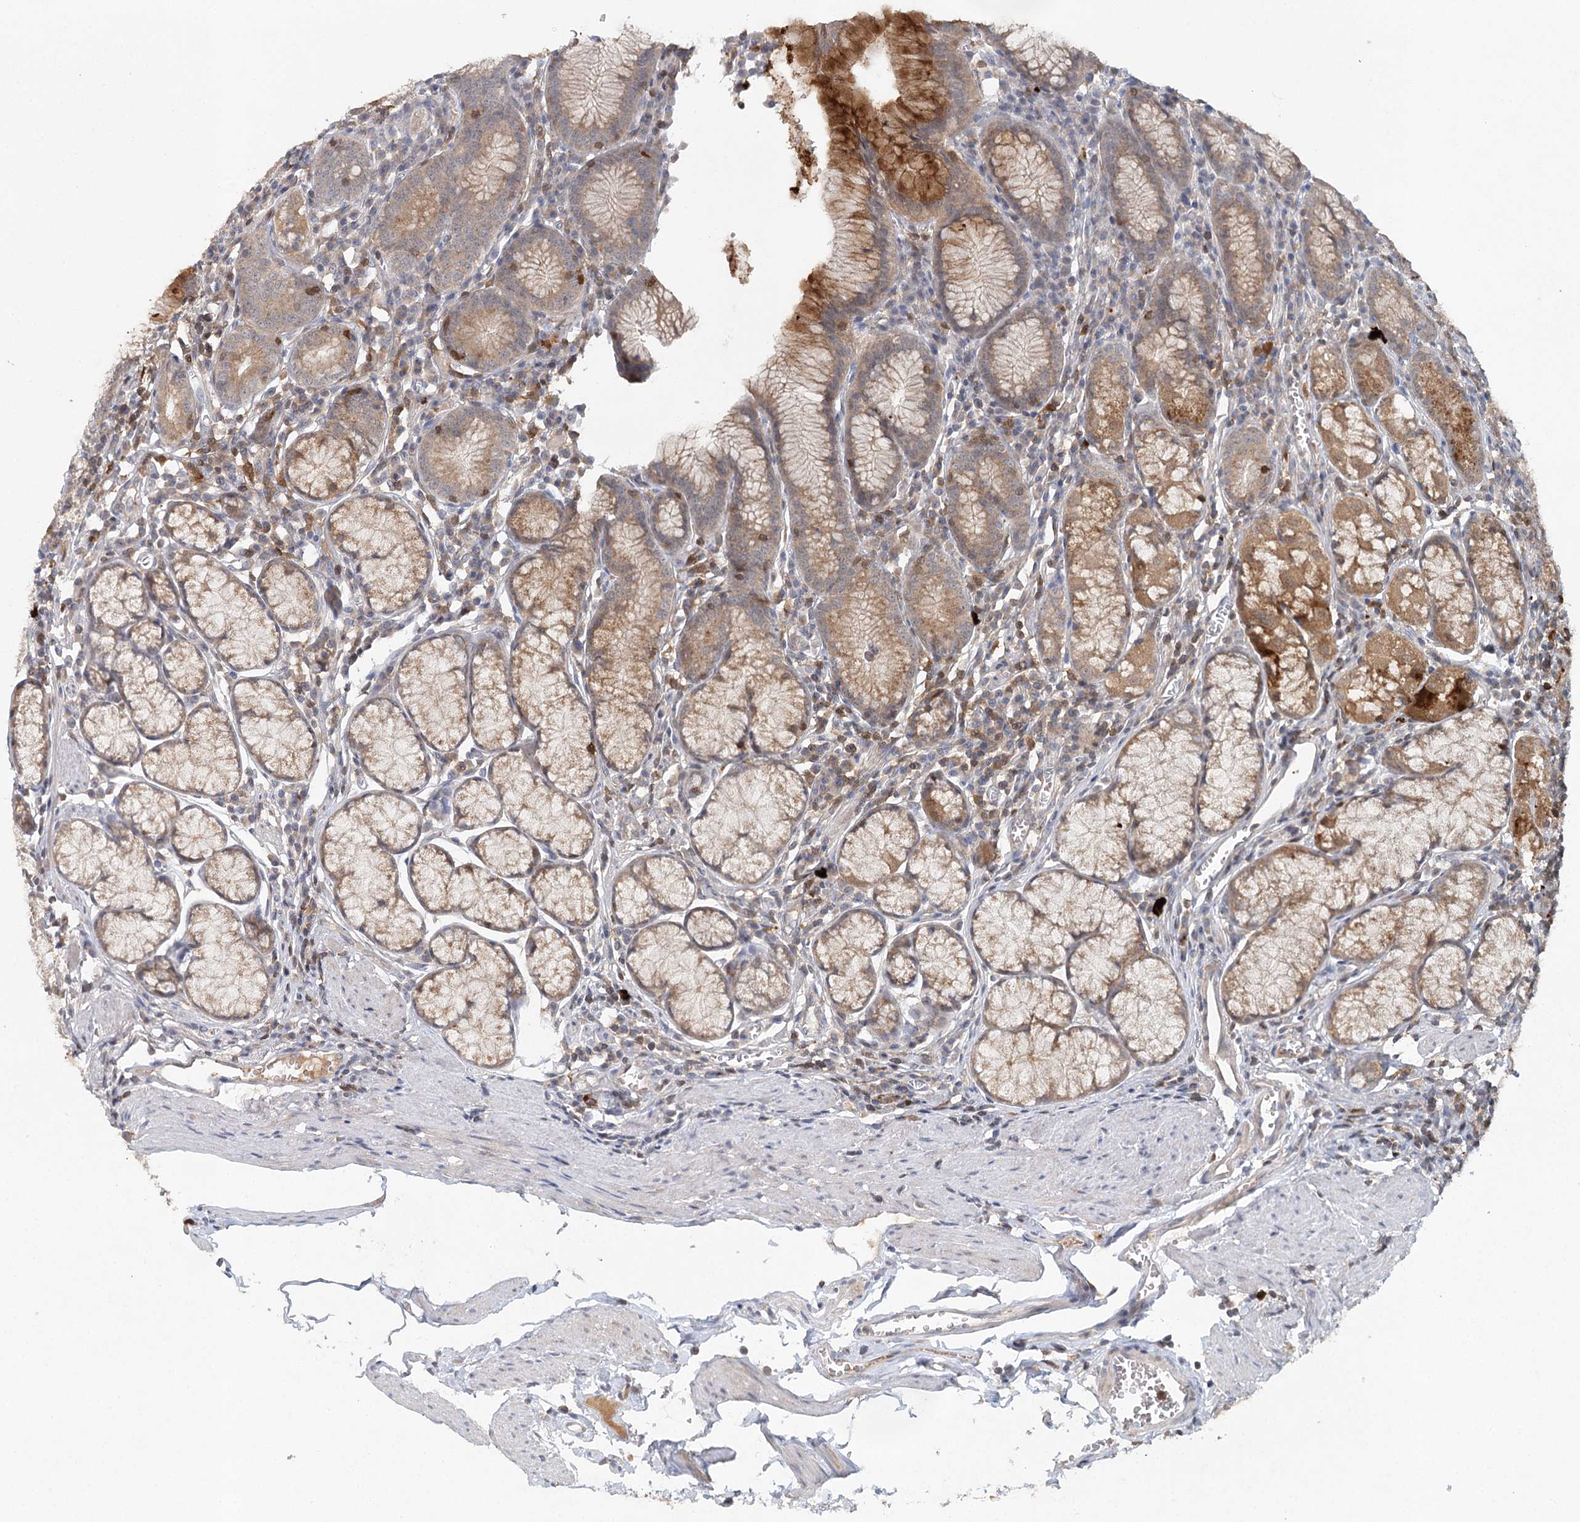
{"staining": {"intensity": "strong", "quantity": "<25%", "location": "cytoplasmic/membranous"}, "tissue": "stomach", "cell_type": "Glandular cells", "image_type": "normal", "snomed": [{"axis": "morphology", "description": "Normal tissue, NOS"}, {"axis": "topography", "description": "Stomach"}], "caption": "Strong cytoplasmic/membranous positivity is appreciated in approximately <25% of glandular cells in benign stomach. (DAB (3,3'-diaminobenzidine) IHC with brightfield microscopy, high magnification).", "gene": "SLC41A2", "patient": {"sex": "male", "age": 55}}